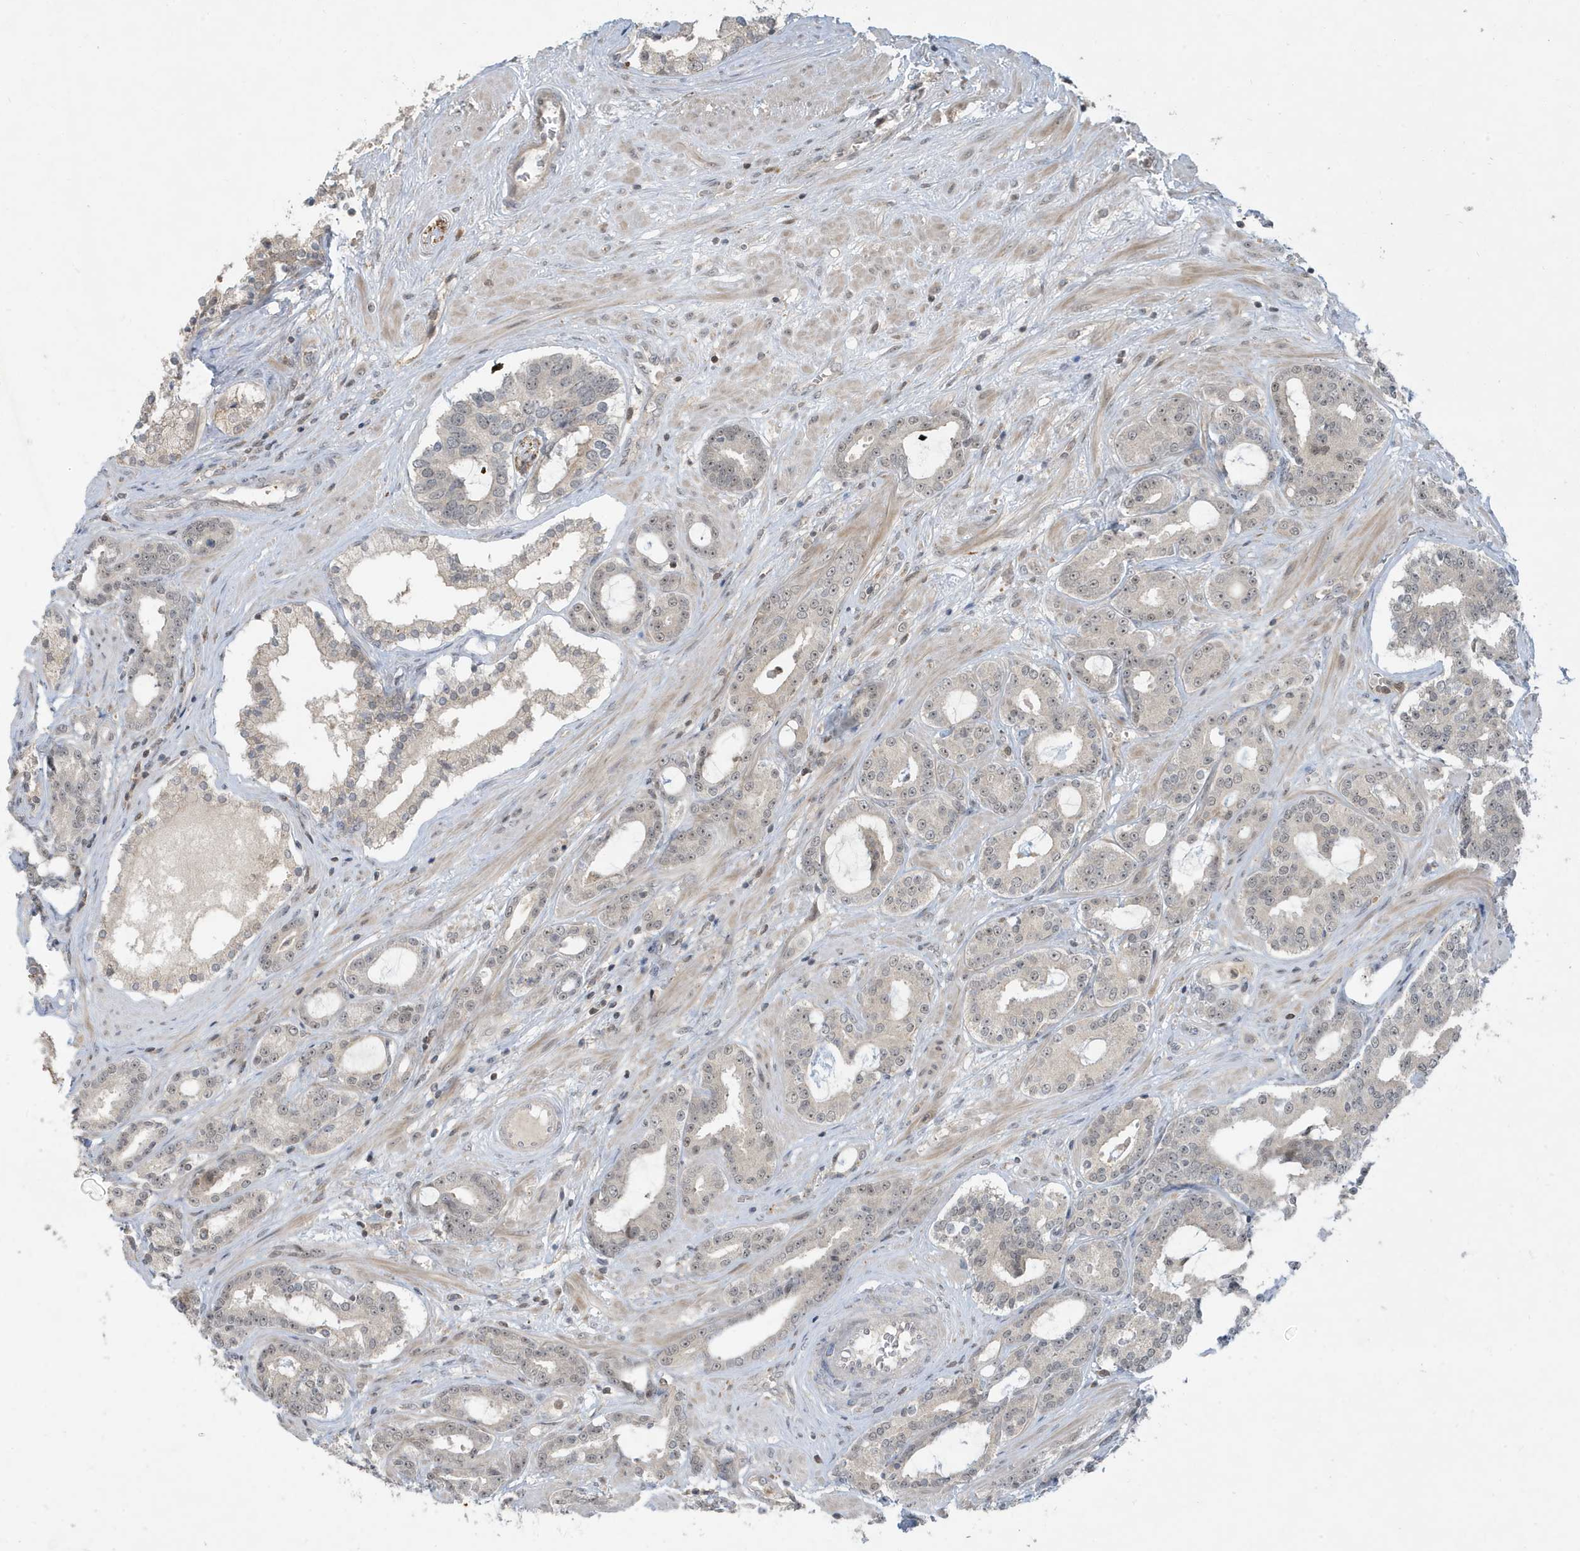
{"staining": {"intensity": "weak", "quantity": "25%-75%", "location": "nuclear"}, "tissue": "prostate cancer", "cell_type": "Tumor cells", "image_type": "cancer", "snomed": [{"axis": "morphology", "description": "Adenocarcinoma, High grade"}, {"axis": "topography", "description": "Prostate"}], "caption": "Prostate cancer (adenocarcinoma (high-grade)) tissue demonstrates weak nuclear staining in about 25%-75% of tumor cells", "gene": "PRRT3", "patient": {"sex": "male", "age": 58}}